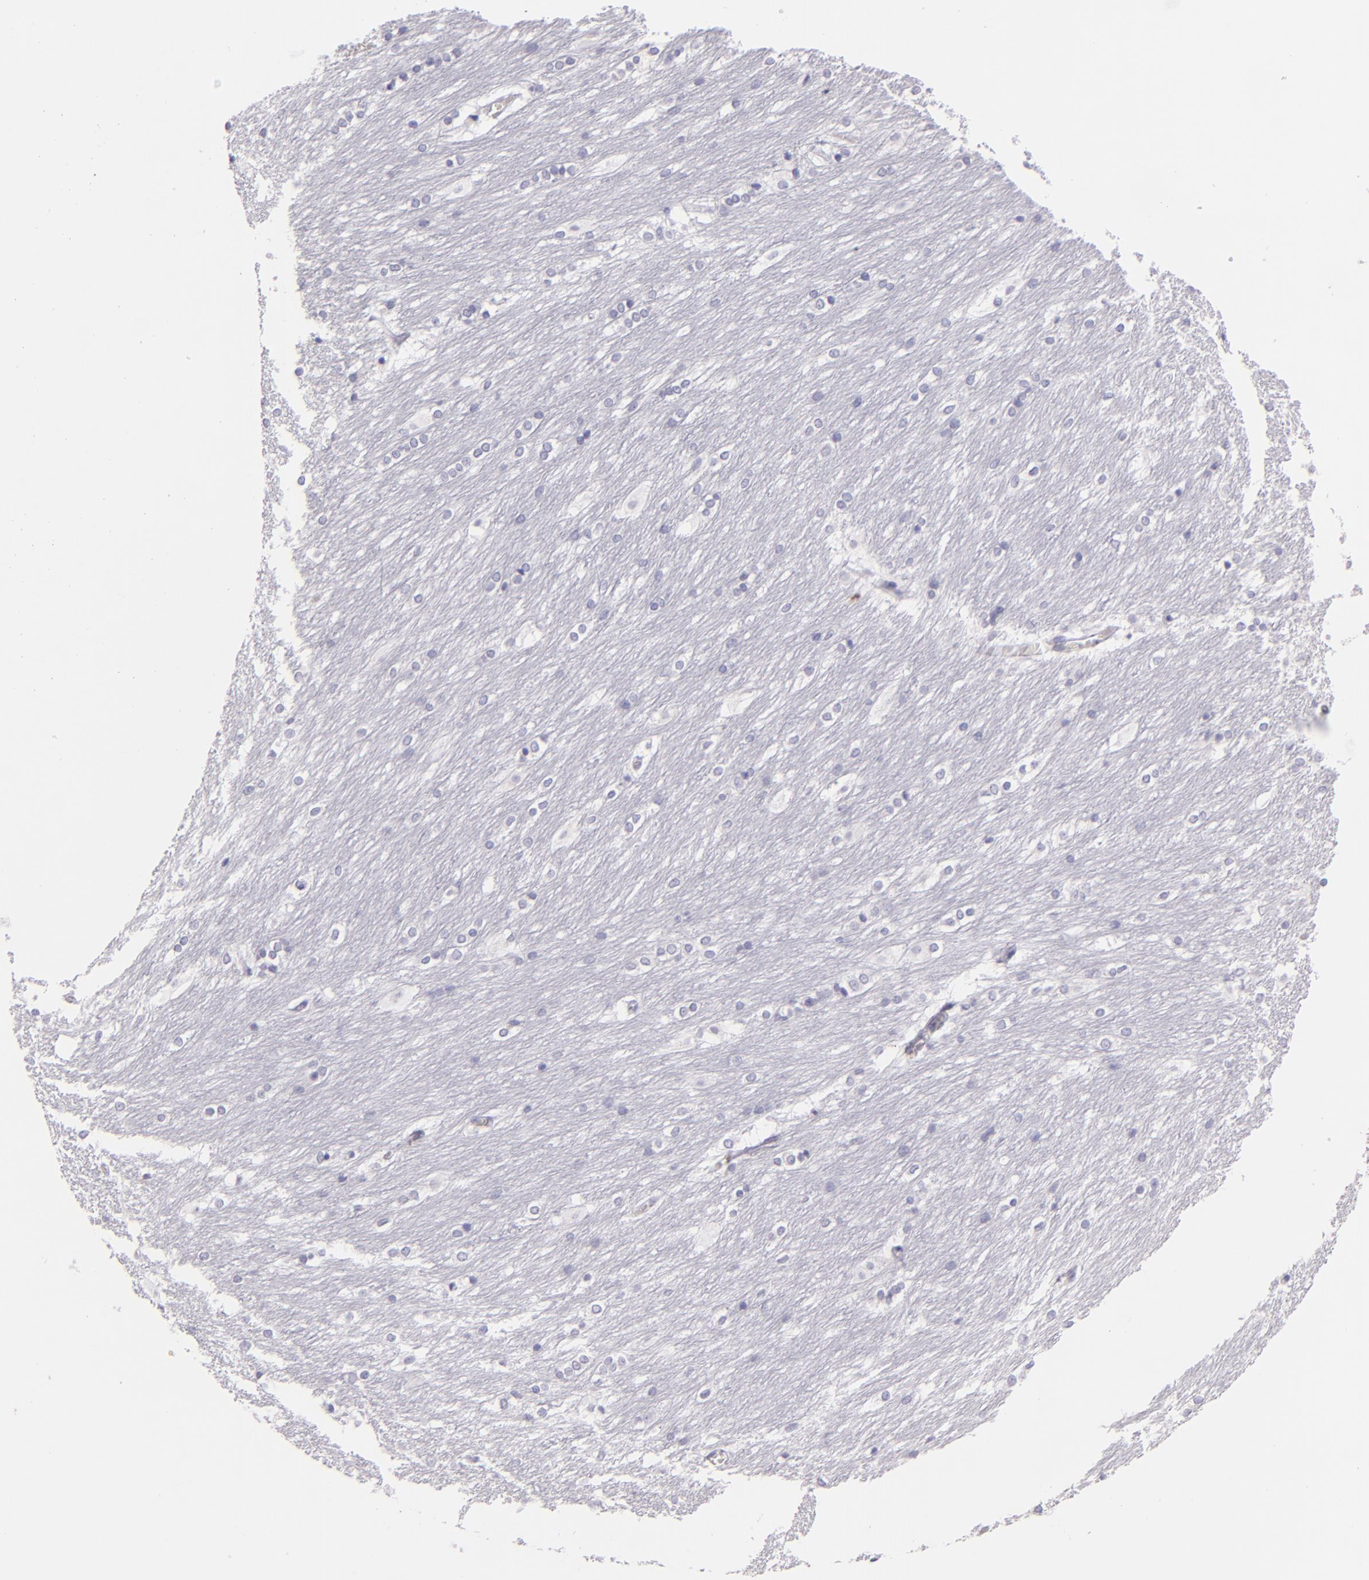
{"staining": {"intensity": "negative", "quantity": "none", "location": "none"}, "tissue": "caudate", "cell_type": "Glial cells", "image_type": "normal", "snomed": [{"axis": "morphology", "description": "Normal tissue, NOS"}, {"axis": "topography", "description": "Lateral ventricle wall"}], "caption": "This is an immunohistochemistry photomicrograph of normal caudate. There is no positivity in glial cells.", "gene": "MUC5AC", "patient": {"sex": "female", "age": 19}}